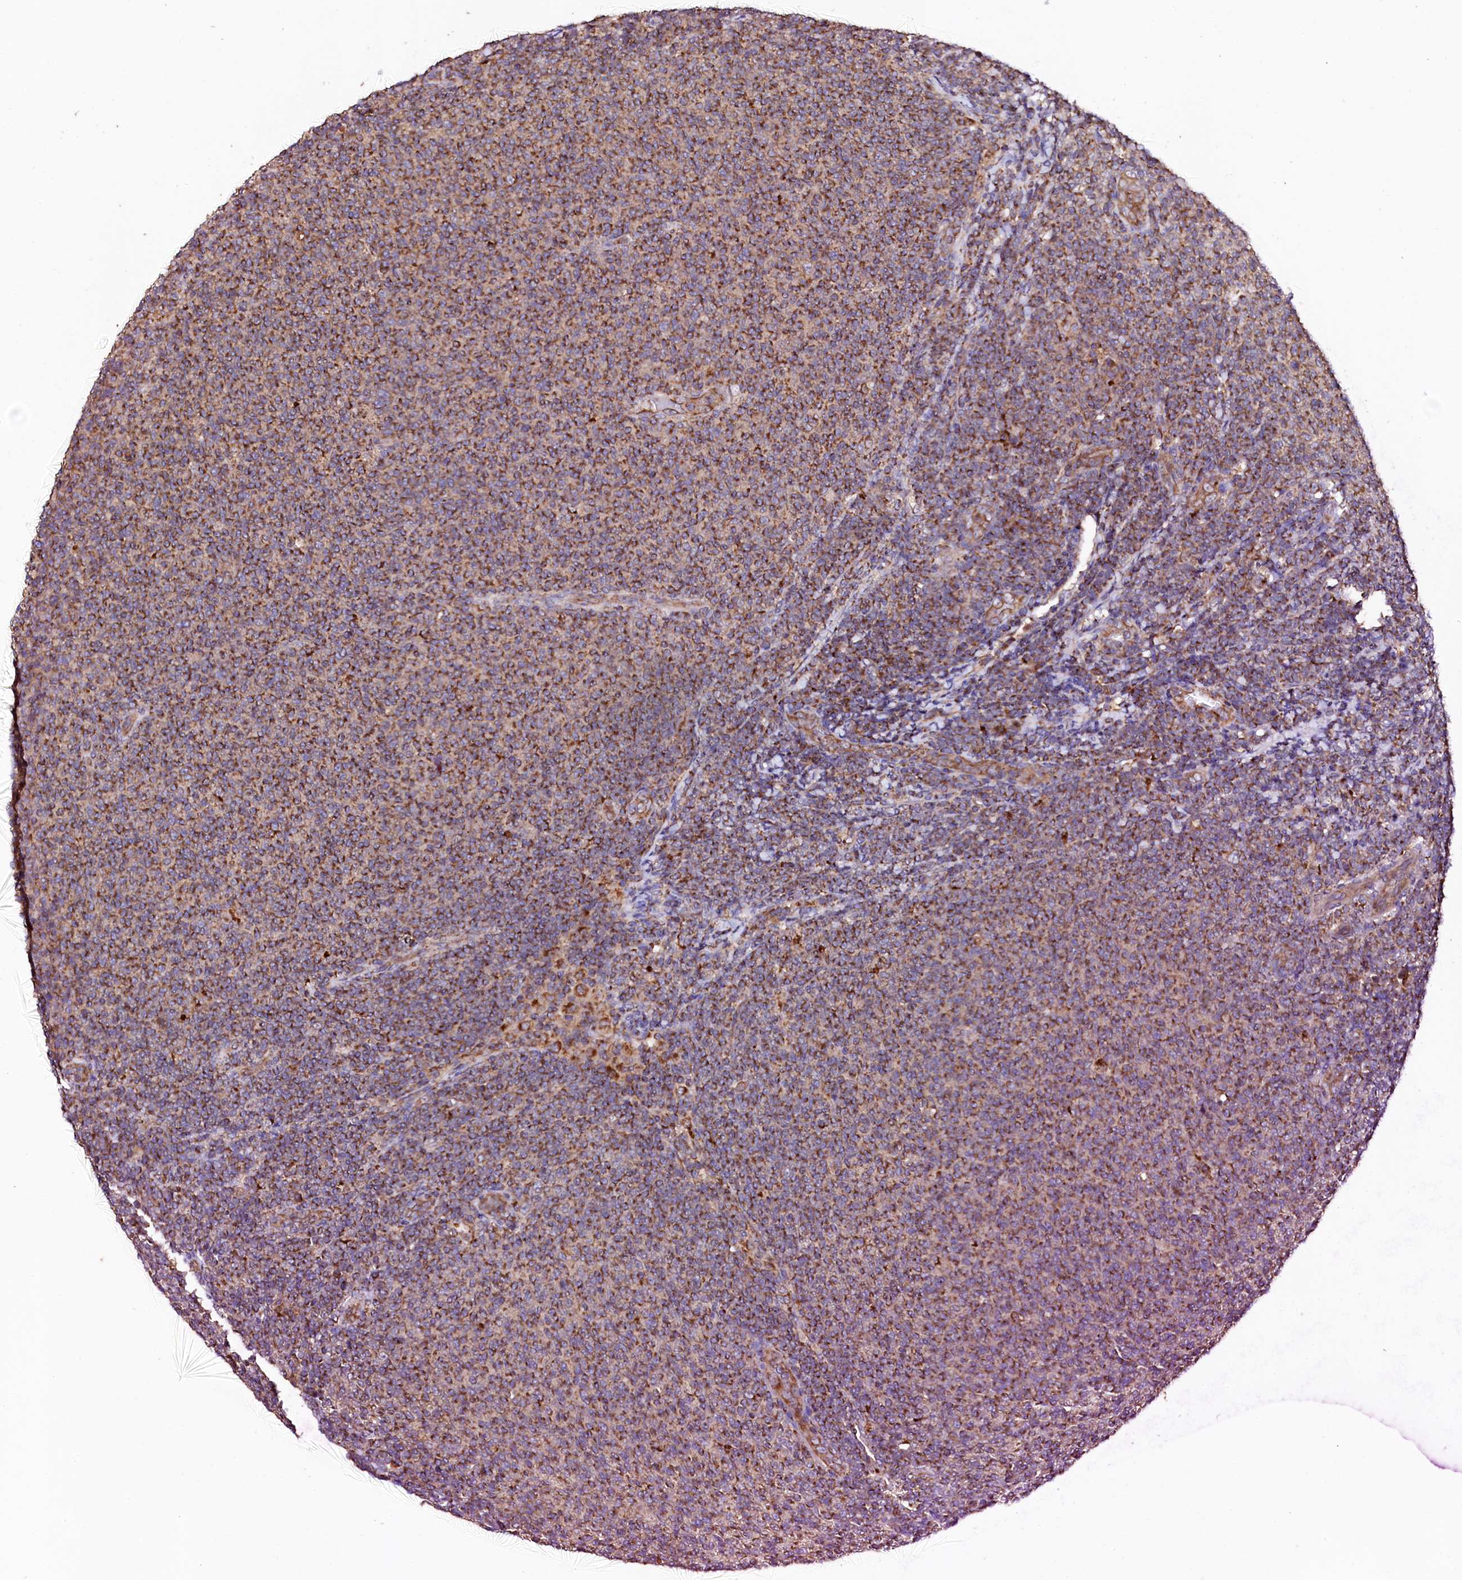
{"staining": {"intensity": "moderate", "quantity": ">75%", "location": "cytoplasmic/membranous"}, "tissue": "lymphoma", "cell_type": "Tumor cells", "image_type": "cancer", "snomed": [{"axis": "morphology", "description": "Malignant lymphoma, non-Hodgkin's type, Low grade"}, {"axis": "topography", "description": "Lymph node"}], "caption": "Human low-grade malignant lymphoma, non-Hodgkin's type stained for a protein (brown) reveals moderate cytoplasmic/membranous positive expression in about >75% of tumor cells.", "gene": "ST3GAL1", "patient": {"sex": "male", "age": 66}}